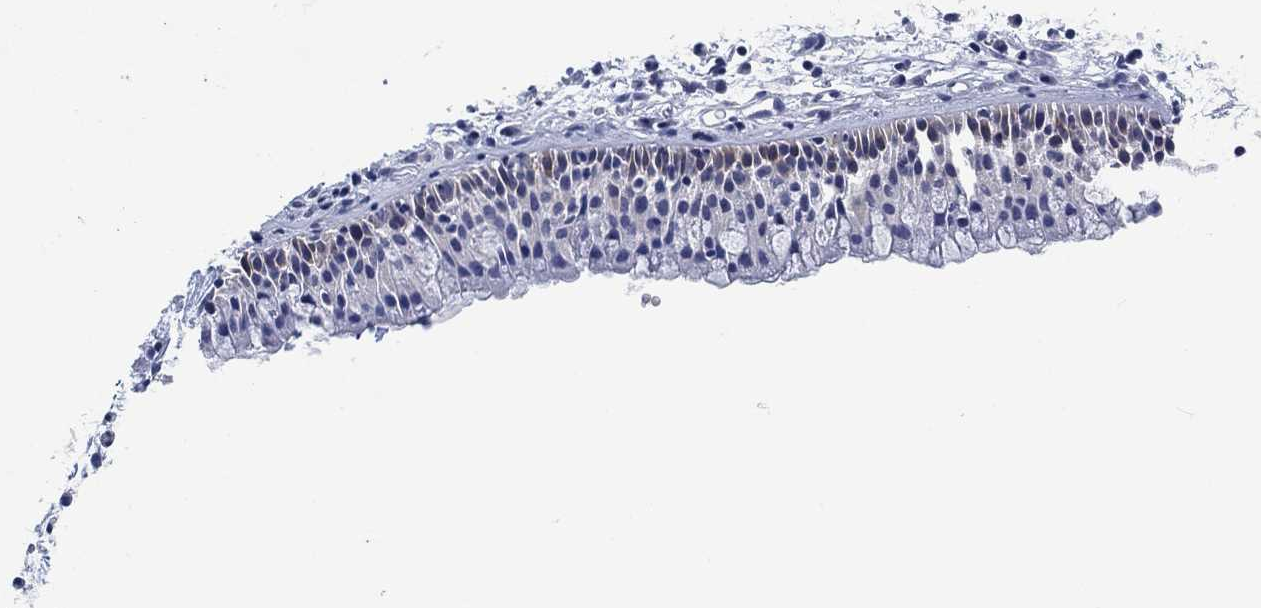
{"staining": {"intensity": "weak", "quantity": "<25%", "location": "cytoplasmic/membranous"}, "tissue": "nasopharynx", "cell_type": "Respiratory epithelial cells", "image_type": "normal", "snomed": [{"axis": "morphology", "description": "Normal tissue, NOS"}, {"axis": "topography", "description": "Nasopharynx"}], "caption": "This is an immunohistochemistry image of unremarkable human nasopharynx. There is no positivity in respiratory epithelial cells.", "gene": "CLUL1", "patient": {"sex": "female", "age": 73}}